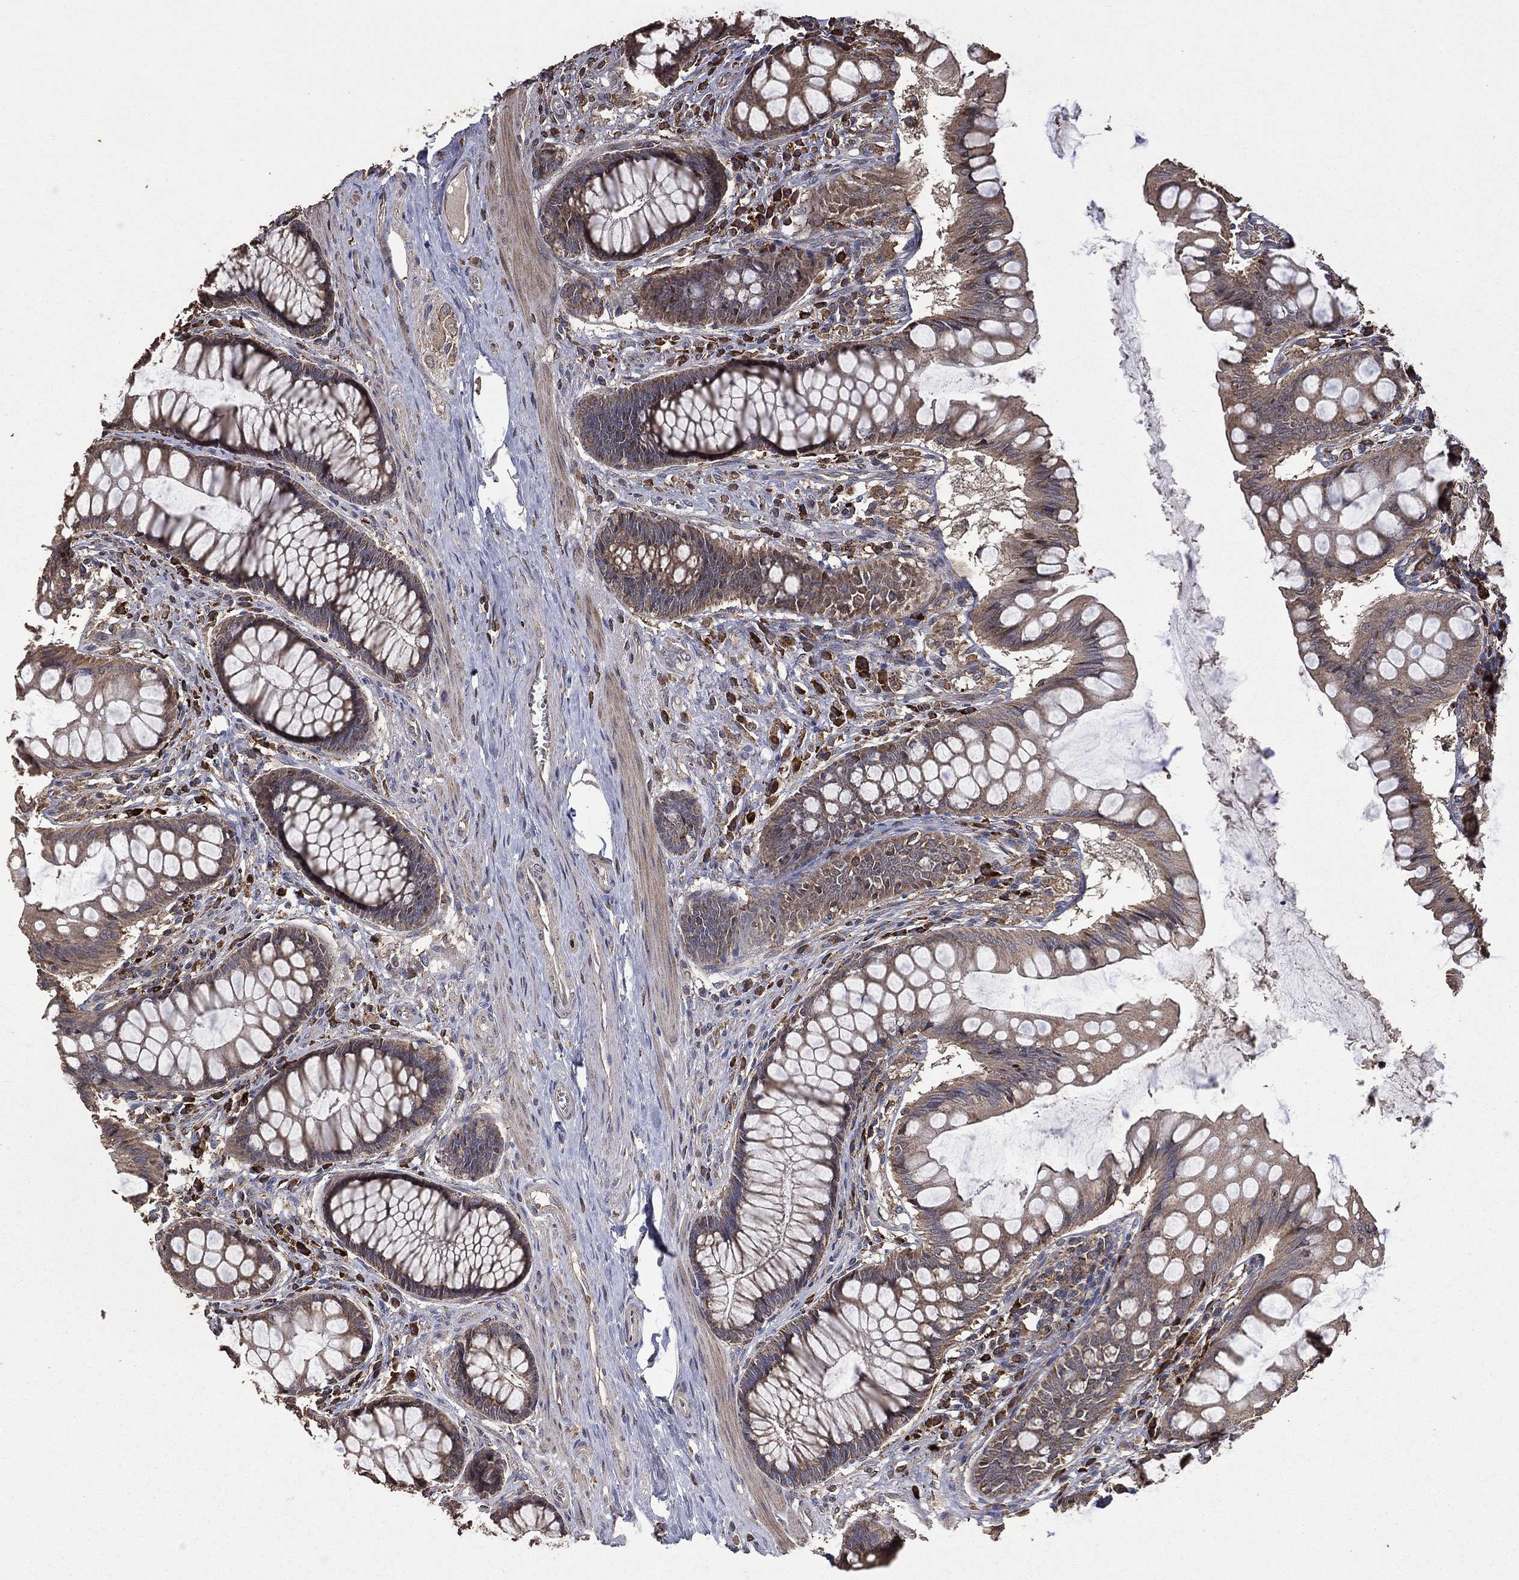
{"staining": {"intensity": "negative", "quantity": "none", "location": "none"}, "tissue": "colon", "cell_type": "Endothelial cells", "image_type": "normal", "snomed": [{"axis": "morphology", "description": "Normal tissue, NOS"}, {"axis": "topography", "description": "Colon"}], "caption": "This histopathology image is of unremarkable colon stained with immunohistochemistry (IHC) to label a protein in brown with the nuclei are counter-stained blue. There is no staining in endothelial cells. (Brightfield microscopy of DAB (3,3'-diaminobenzidine) immunohistochemistry at high magnification).", "gene": "METTL27", "patient": {"sex": "female", "age": 65}}